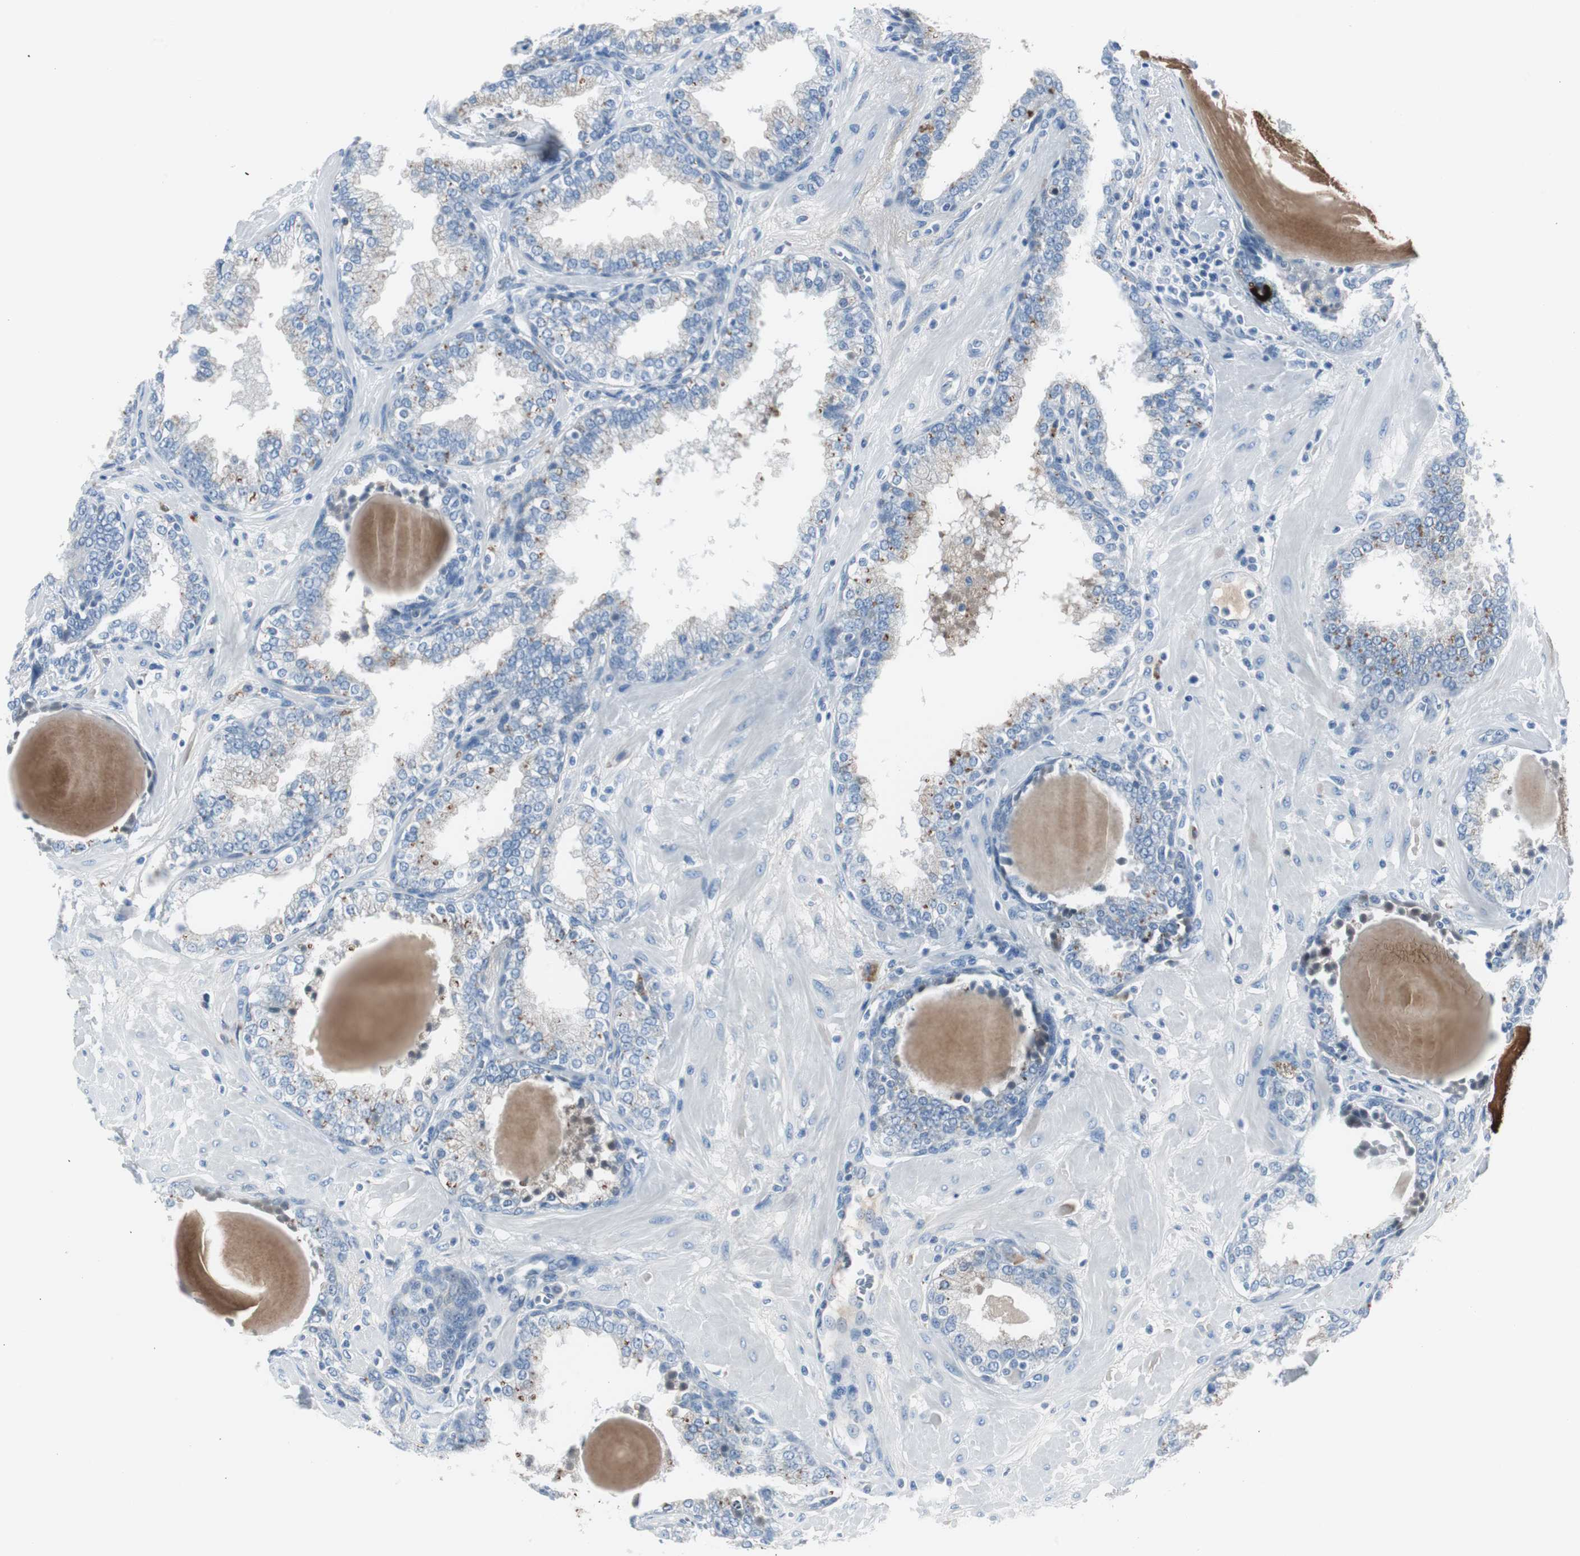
{"staining": {"intensity": "moderate", "quantity": "<25%", "location": "cytoplasmic/membranous"}, "tissue": "prostate", "cell_type": "Glandular cells", "image_type": "normal", "snomed": [{"axis": "morphology", "description": "Normal tissue, NOS"}, {"axis": "topography", "description": "Prostate"}], "caption": "DAB immunohistochemical staining of benign prostate shows moderate cytoplasmic/membranous protein expression in about <25% of glandular cells.", "gene": "SERPINF1", "patient": {"sex": "male", "age": 51}}